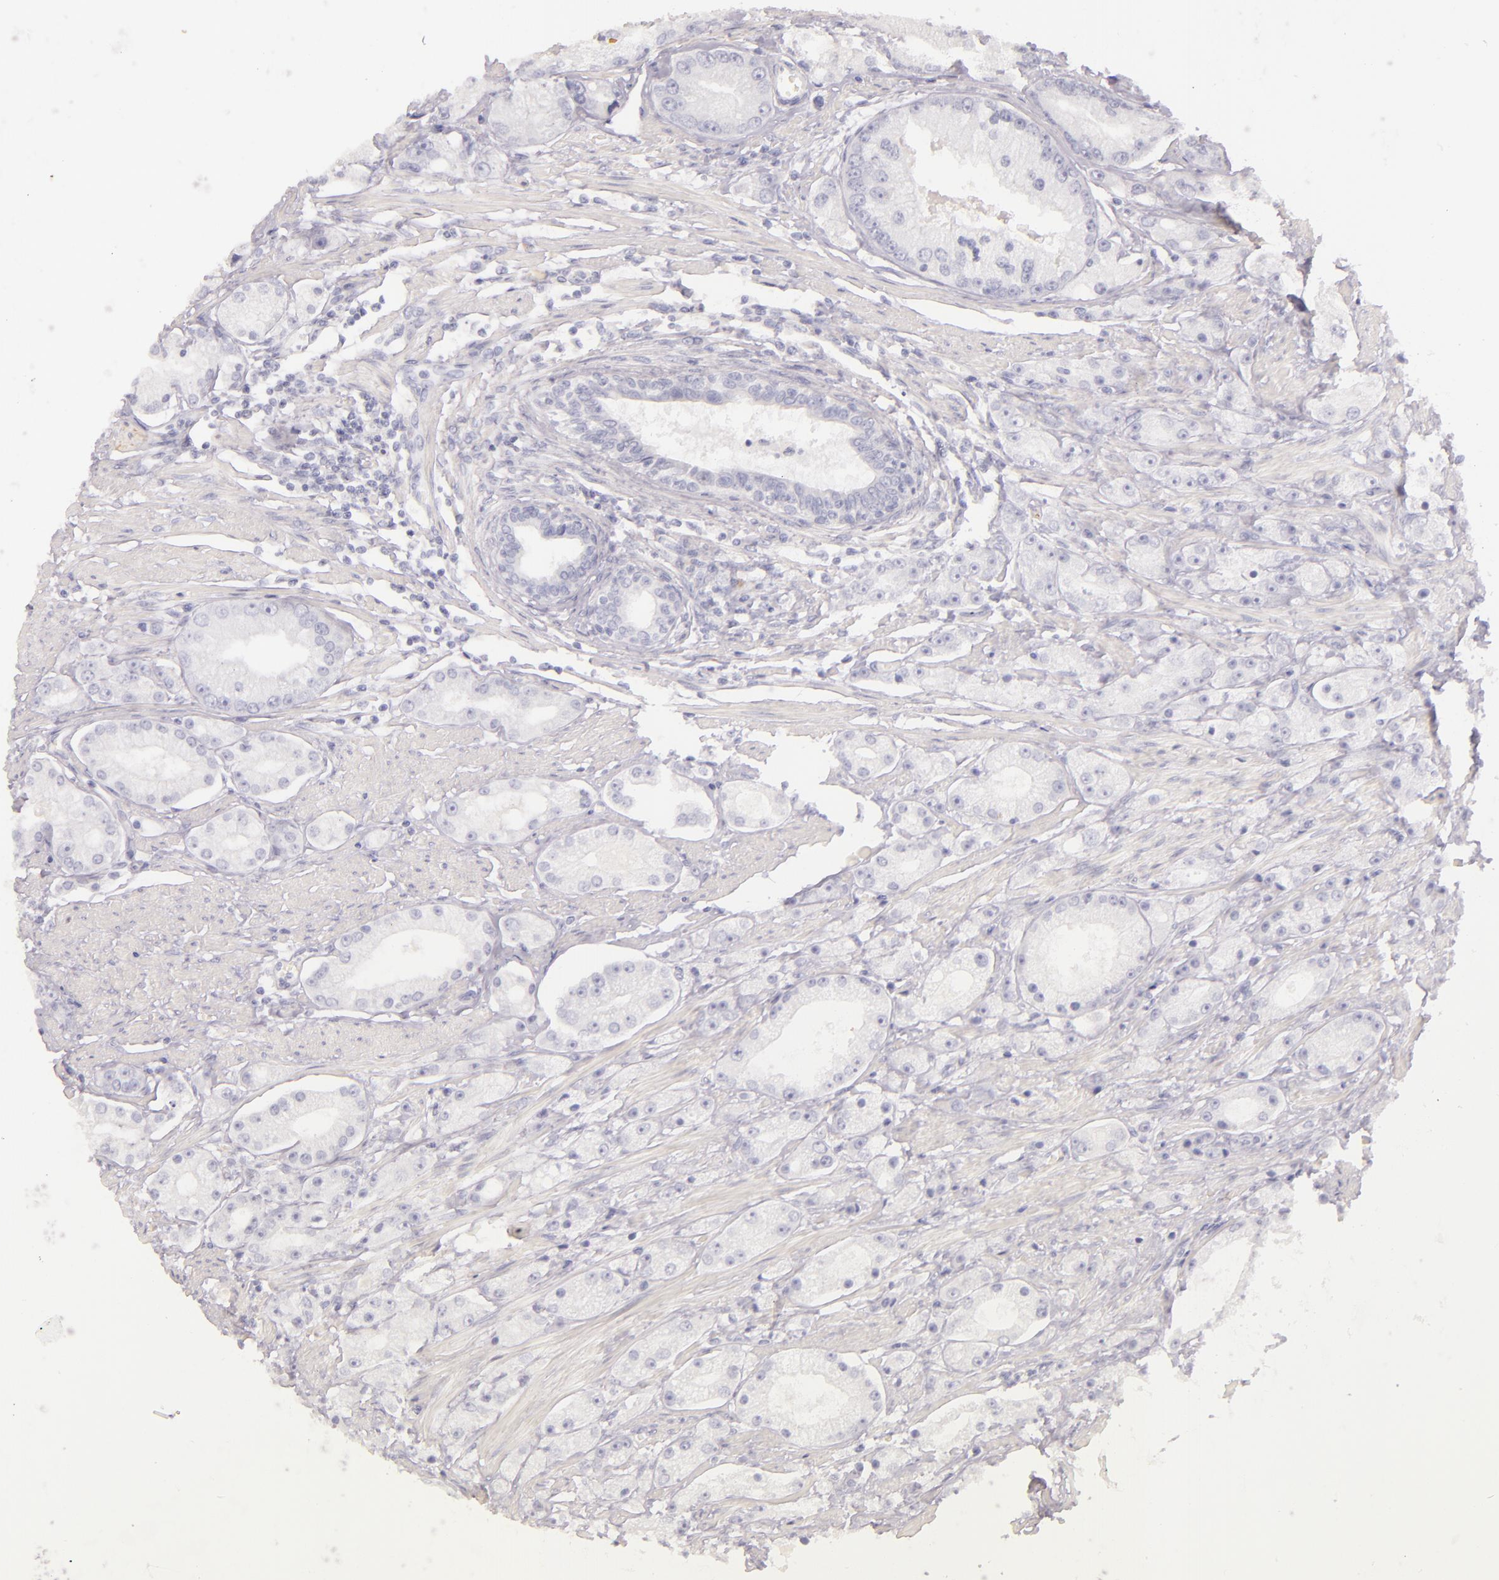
{"staining": {"intensity": "negative", "quantity": "none", "location": "none"}, "tissue": "prostate cancer", "cell_type": "Tumor cells", "image_type": "cancer", "snomed": [{"axis": "morphology", "description": "Adenocarcinoma, Medium grade"}, {"axis": "topography", "description": "Prostate"}], "caption": "Immunohistochemical staining of prostate cancer (medium-grade adenocarcinoma) exhibits no significant staining in tumor cells.", "gene": "INA", "patient": {"sex": "male", "age": 72}}